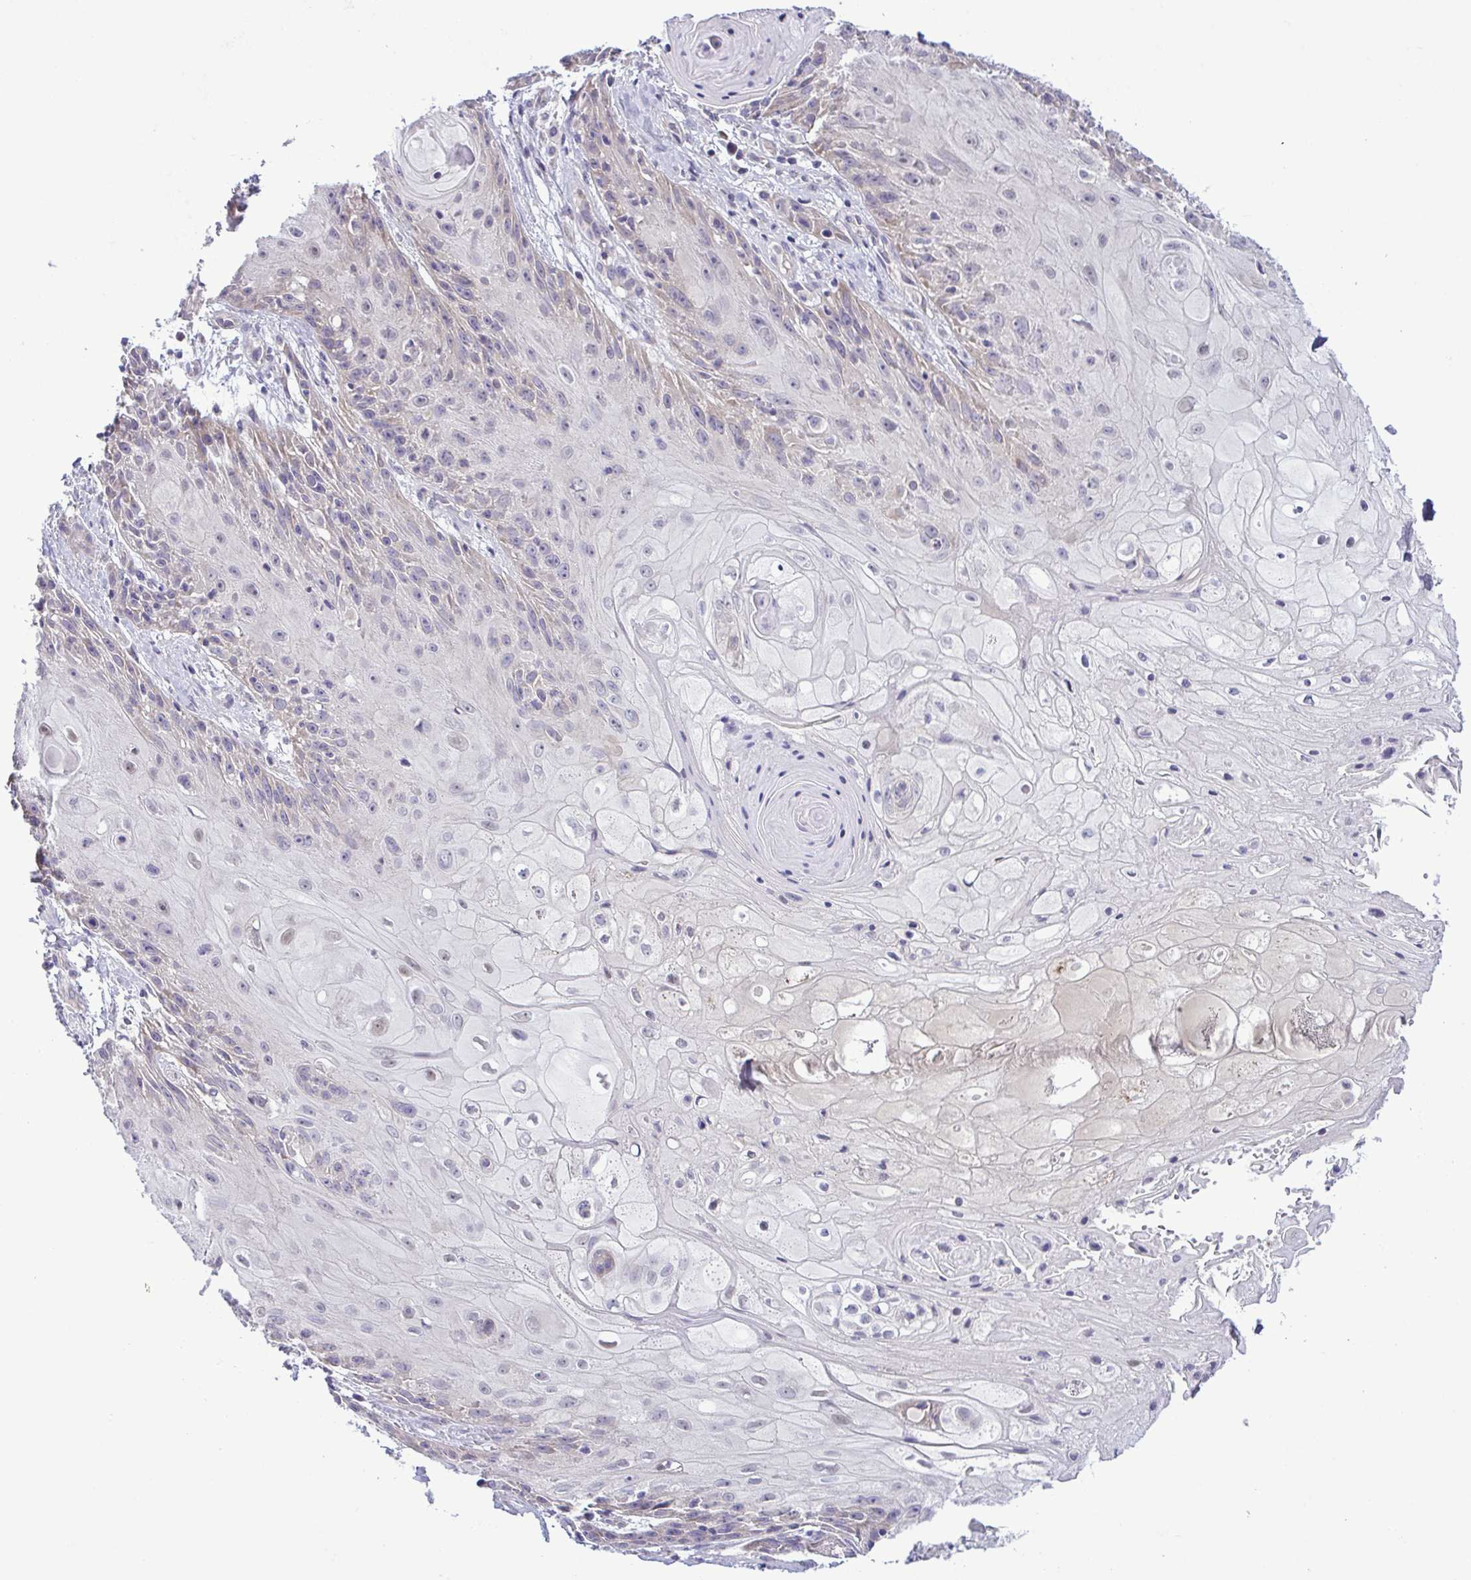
{"staining": {"intensity": "negative", "quantity": "none", "location": "none"}, "tissue": "skin cancer", "cell_type": "Tumor cells", "image_type": "cancer", "snomed": [{"axis": "morphology", "description": "Squamous cell carcinoma, NOS"}, {"axis": "topography", "description": "Skin"}, {"axis": "topography", "description": "Vulva"}], "caption": "Squamous cell carcinoma (skin) was stained to show a protein in brown. There is no significant positivity in tumor cells.", "gene": "SYNPO2L", "patient": {"sex": "female", "age": 76}}